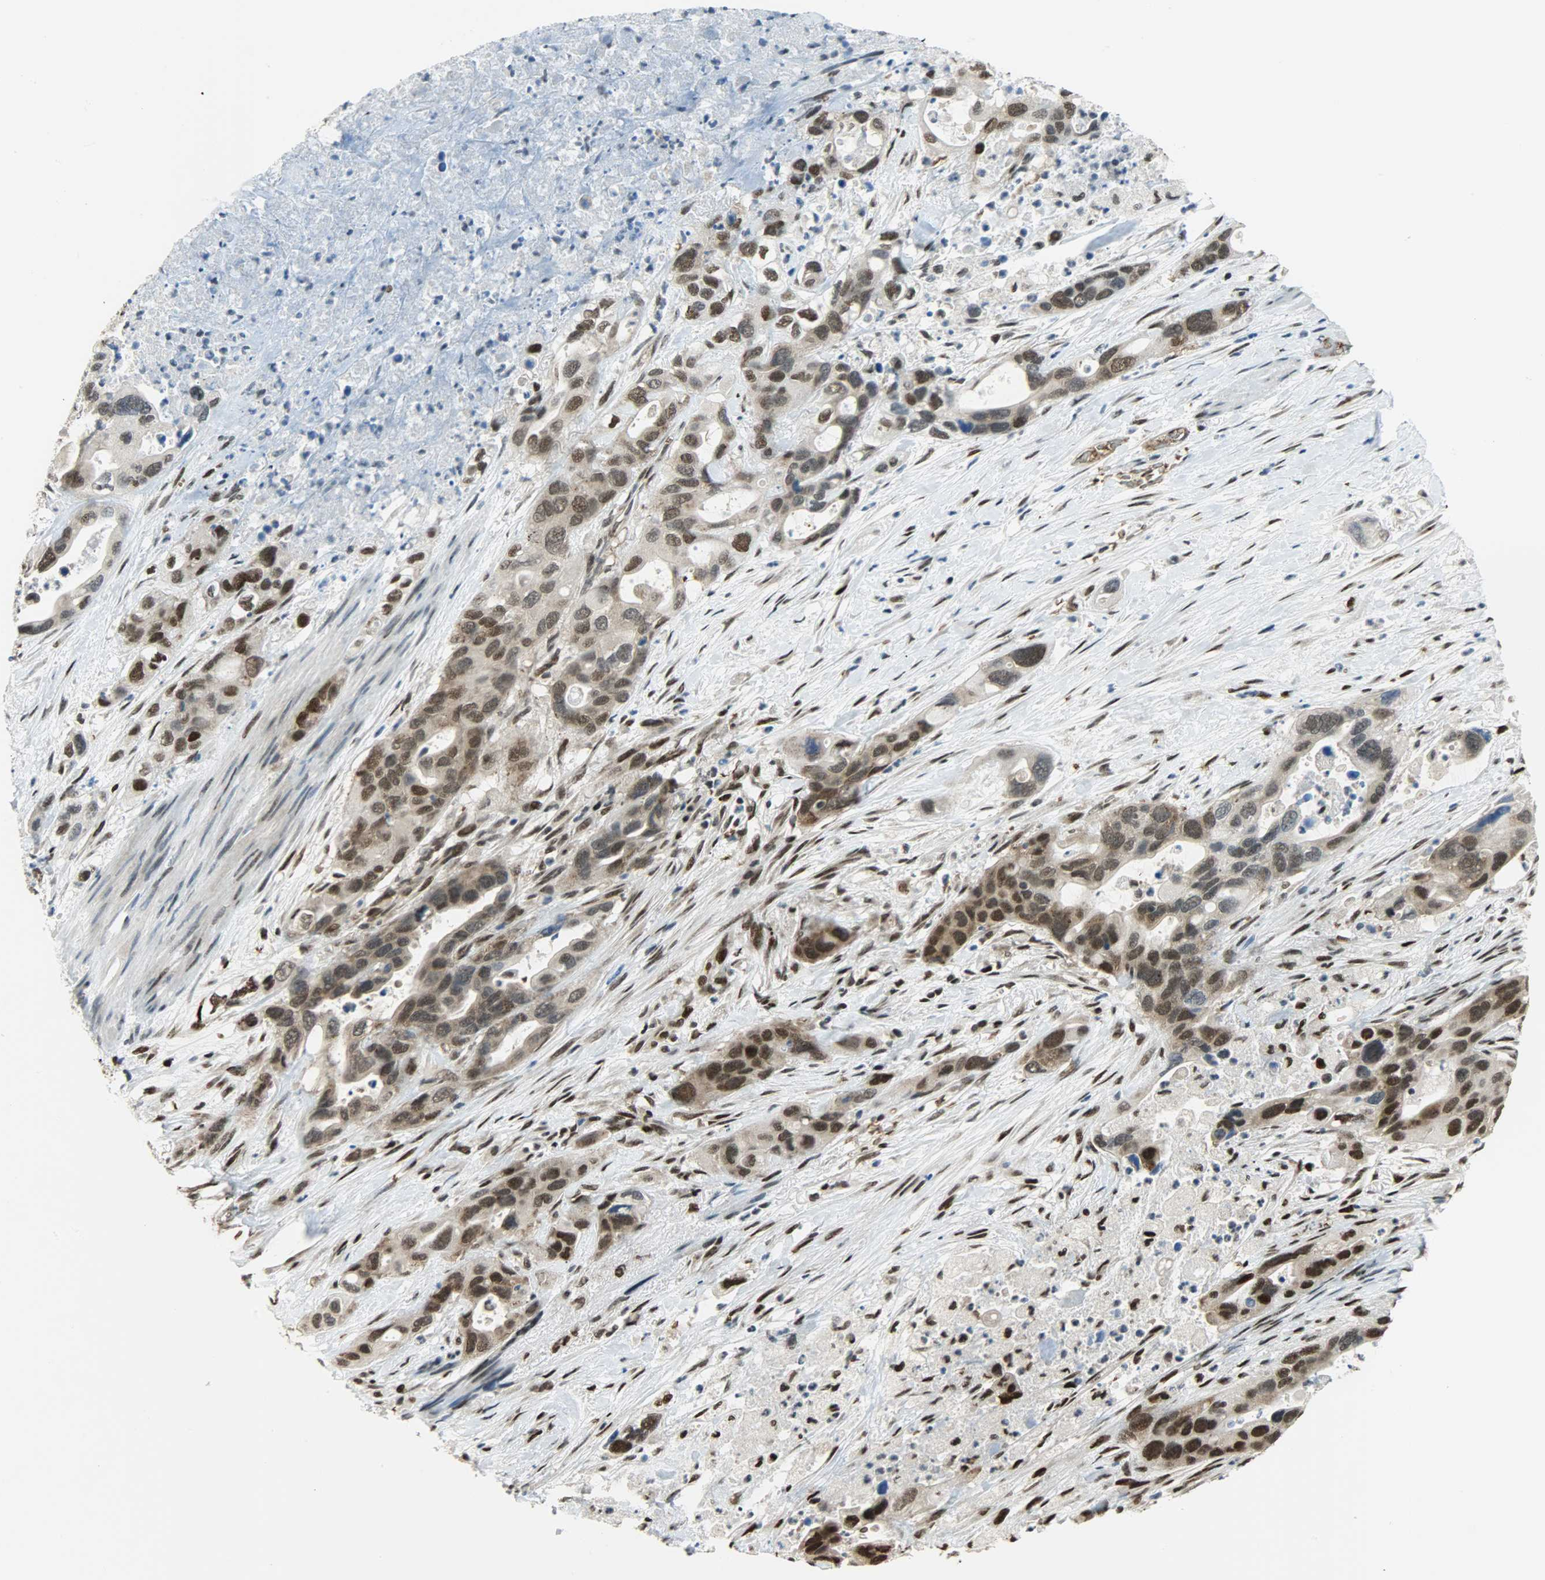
{"staining": {"intensity": "strong", "quantity": ">75%", "location": "cytoplasmic/membranous,nuclear"}, "tissue": "pancreatic cancer", "cell_type": "Tumor cells", "image_type": "cancer", "snomed": [{"axis": "morphology", "description": "Adenocarcinoma, NOS"}, {"axis": "topography", "description": "Pancreas"}], "caption": "Pancreatic cancer (adenocarcinoma) was stained to show a protein in brown. There is high levels of strong cytoplasmic/membranous and nuclear positivity in approximately >75% of tumor cells. The staining was performed using DAB to visualize the protein expression in brown, while the nuclei were stained in blue with hematoxylin (Magnification: 20x).", "gene": "SNAI1", "patient": {"sex": "female", "age": 71}}